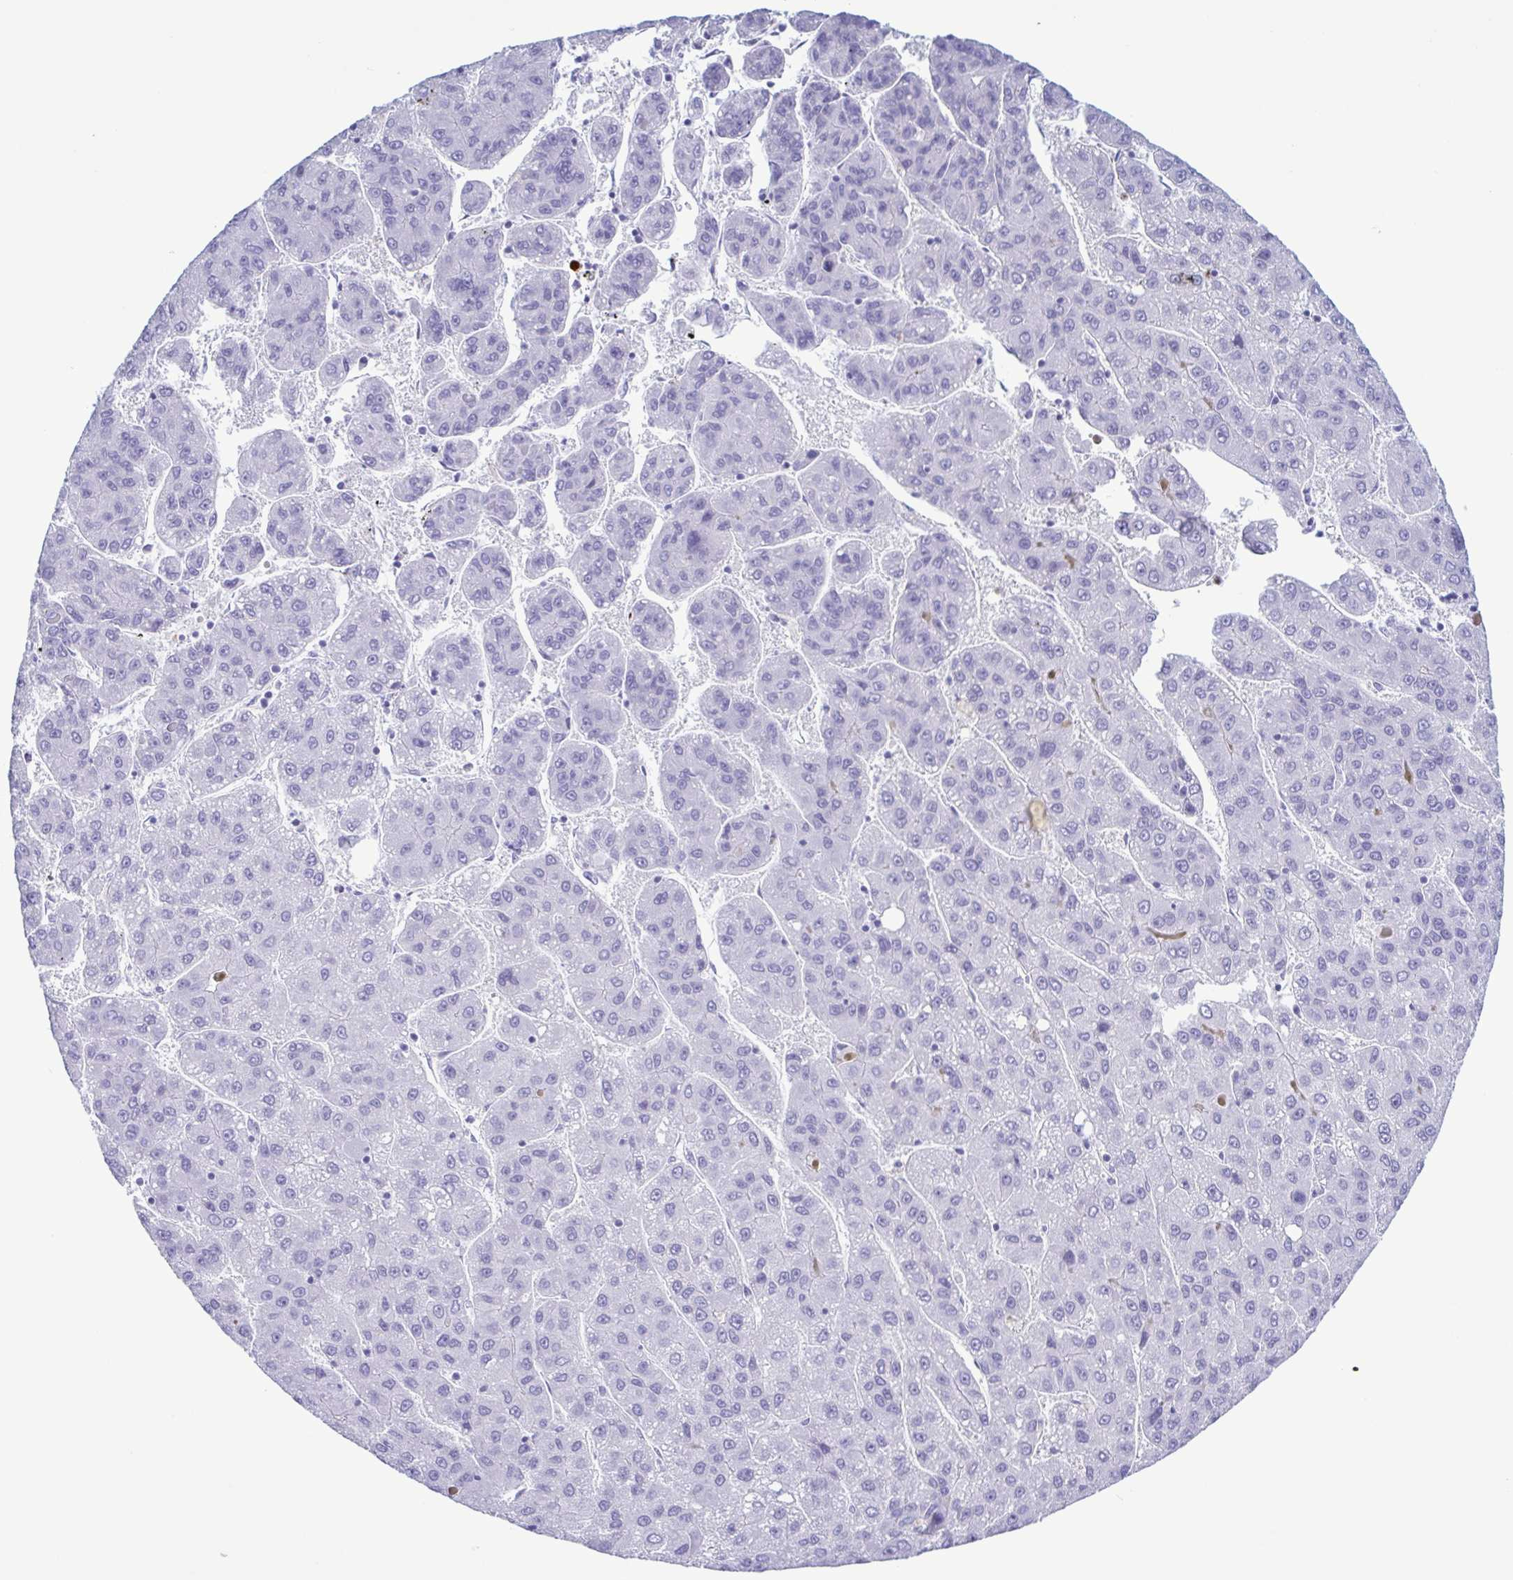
{"staining": {"intensity": "negative", "quantity": "none", "location": "none"}, "tissue": "liver cancer", "cell_type": "Tumor cells", "image_type": "cancer", "snomed": [{"axis": "morphology", "description": "Carcinoma, Hepatocellular, NOS"}, {"axis": "topography", "description": "Liver"}], "caption": "This is a histopathology image of immunohistochemistry staining of hepatocellular carcinoma (liver), which shows no staining in tumor cells.", "gene": "LTF", "patient": {"sex": "female", "age": 82}}